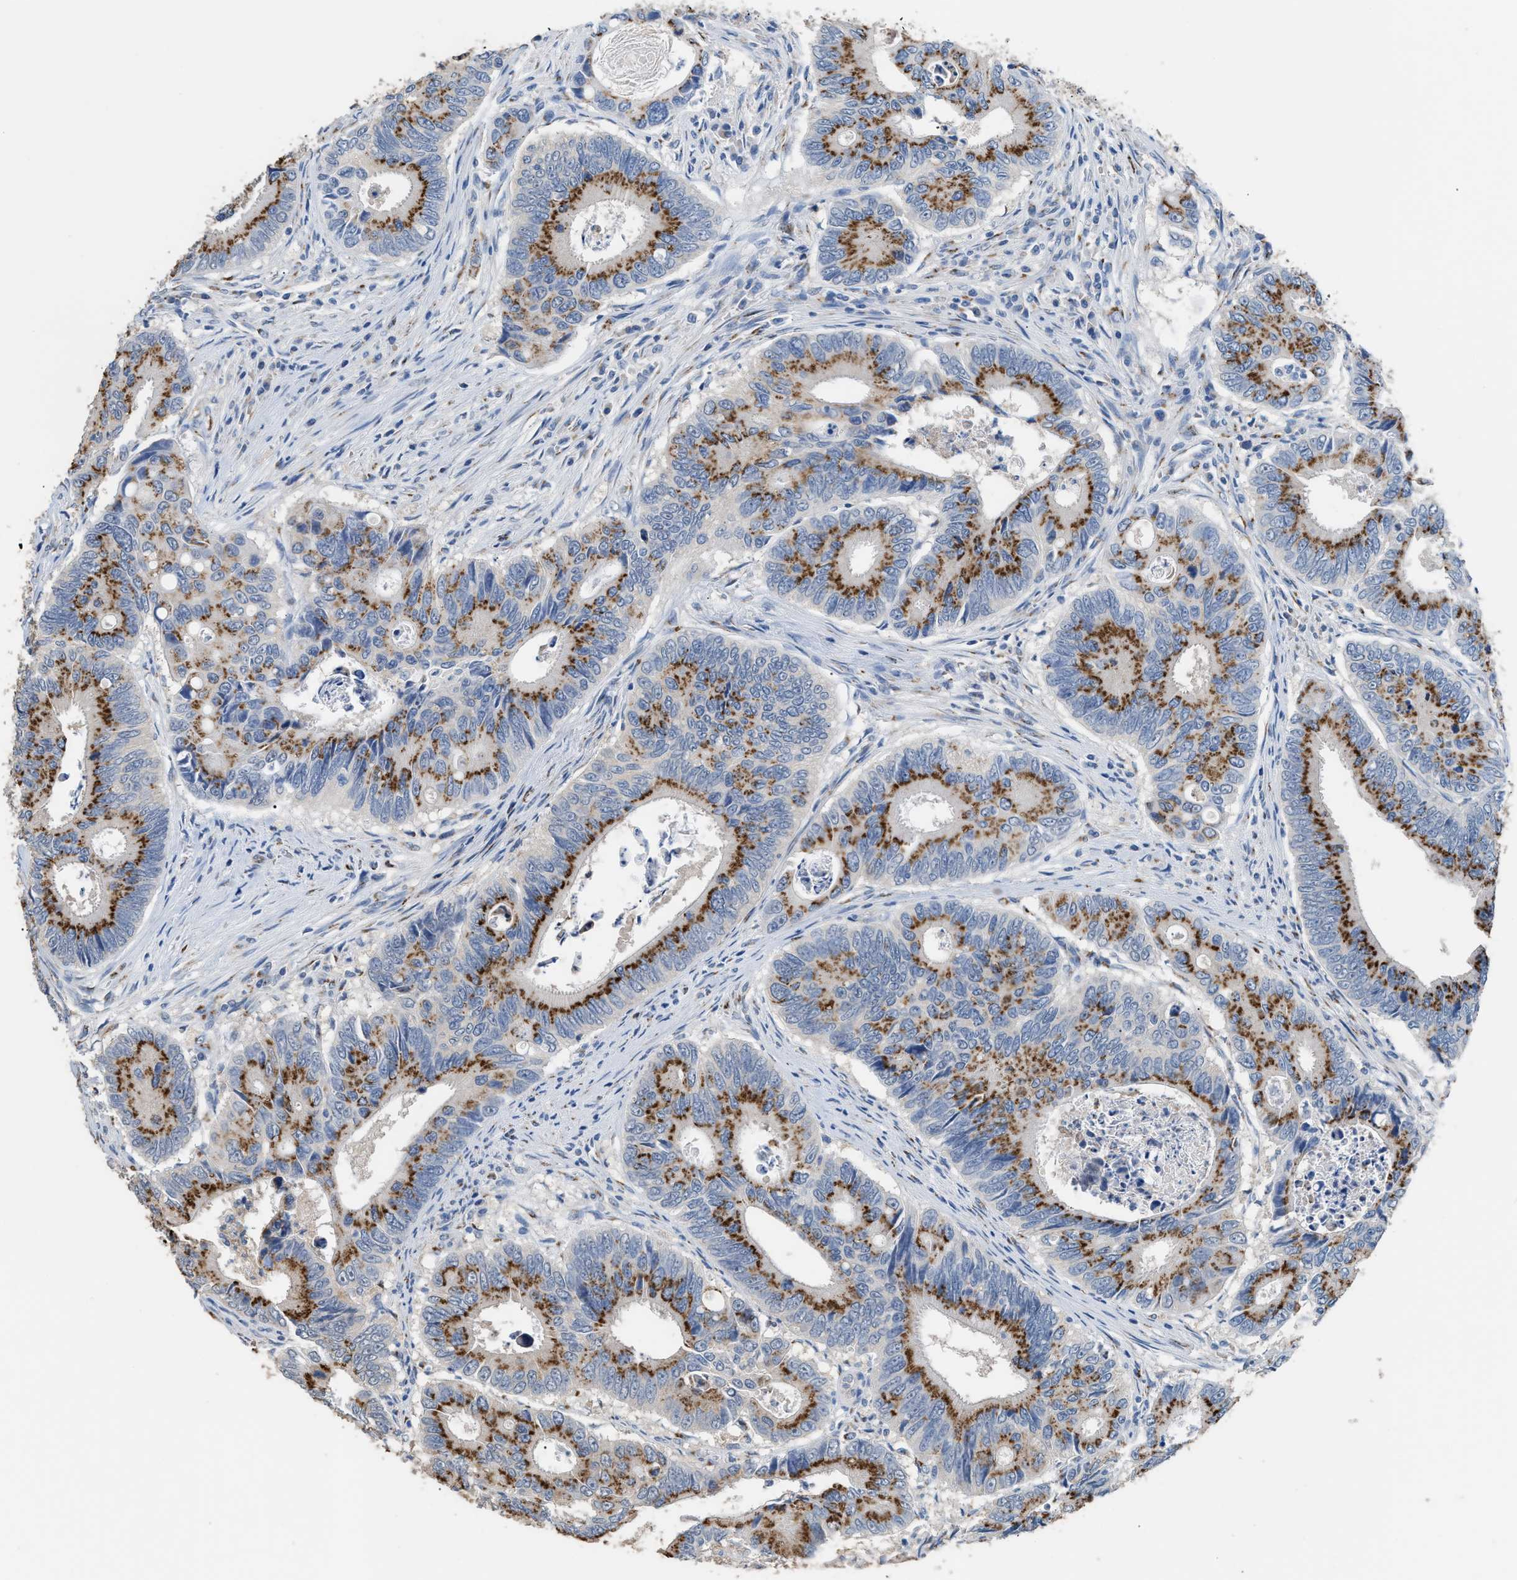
{"staining": {"intensity": "strong", "quantity": ">75%", "location": "cytoplasmic/membranous"}, "tissue": "colorectal cancer", "cell_type": "Tumor cells", "image_type": "cancer", "snomed": [{"axis": "morphology", "description": "Inflammation, NOS"}, {"axis": "morphology", "description": "Adenocarcinoma, NOS"}, {"axis": "topography", "description": "Colon"}], "caption": "This image reveals adenocarcinoma (colorectal) stained with immunohistochemistry (IHC) to label a protein in brown. The cytoplasmic/membranous of tumor cells show strong positivity for the protein. Nuclei are counter-stained blue.", "gene": "GOLM1", "patient": {"sex": "male", "age": 72}}